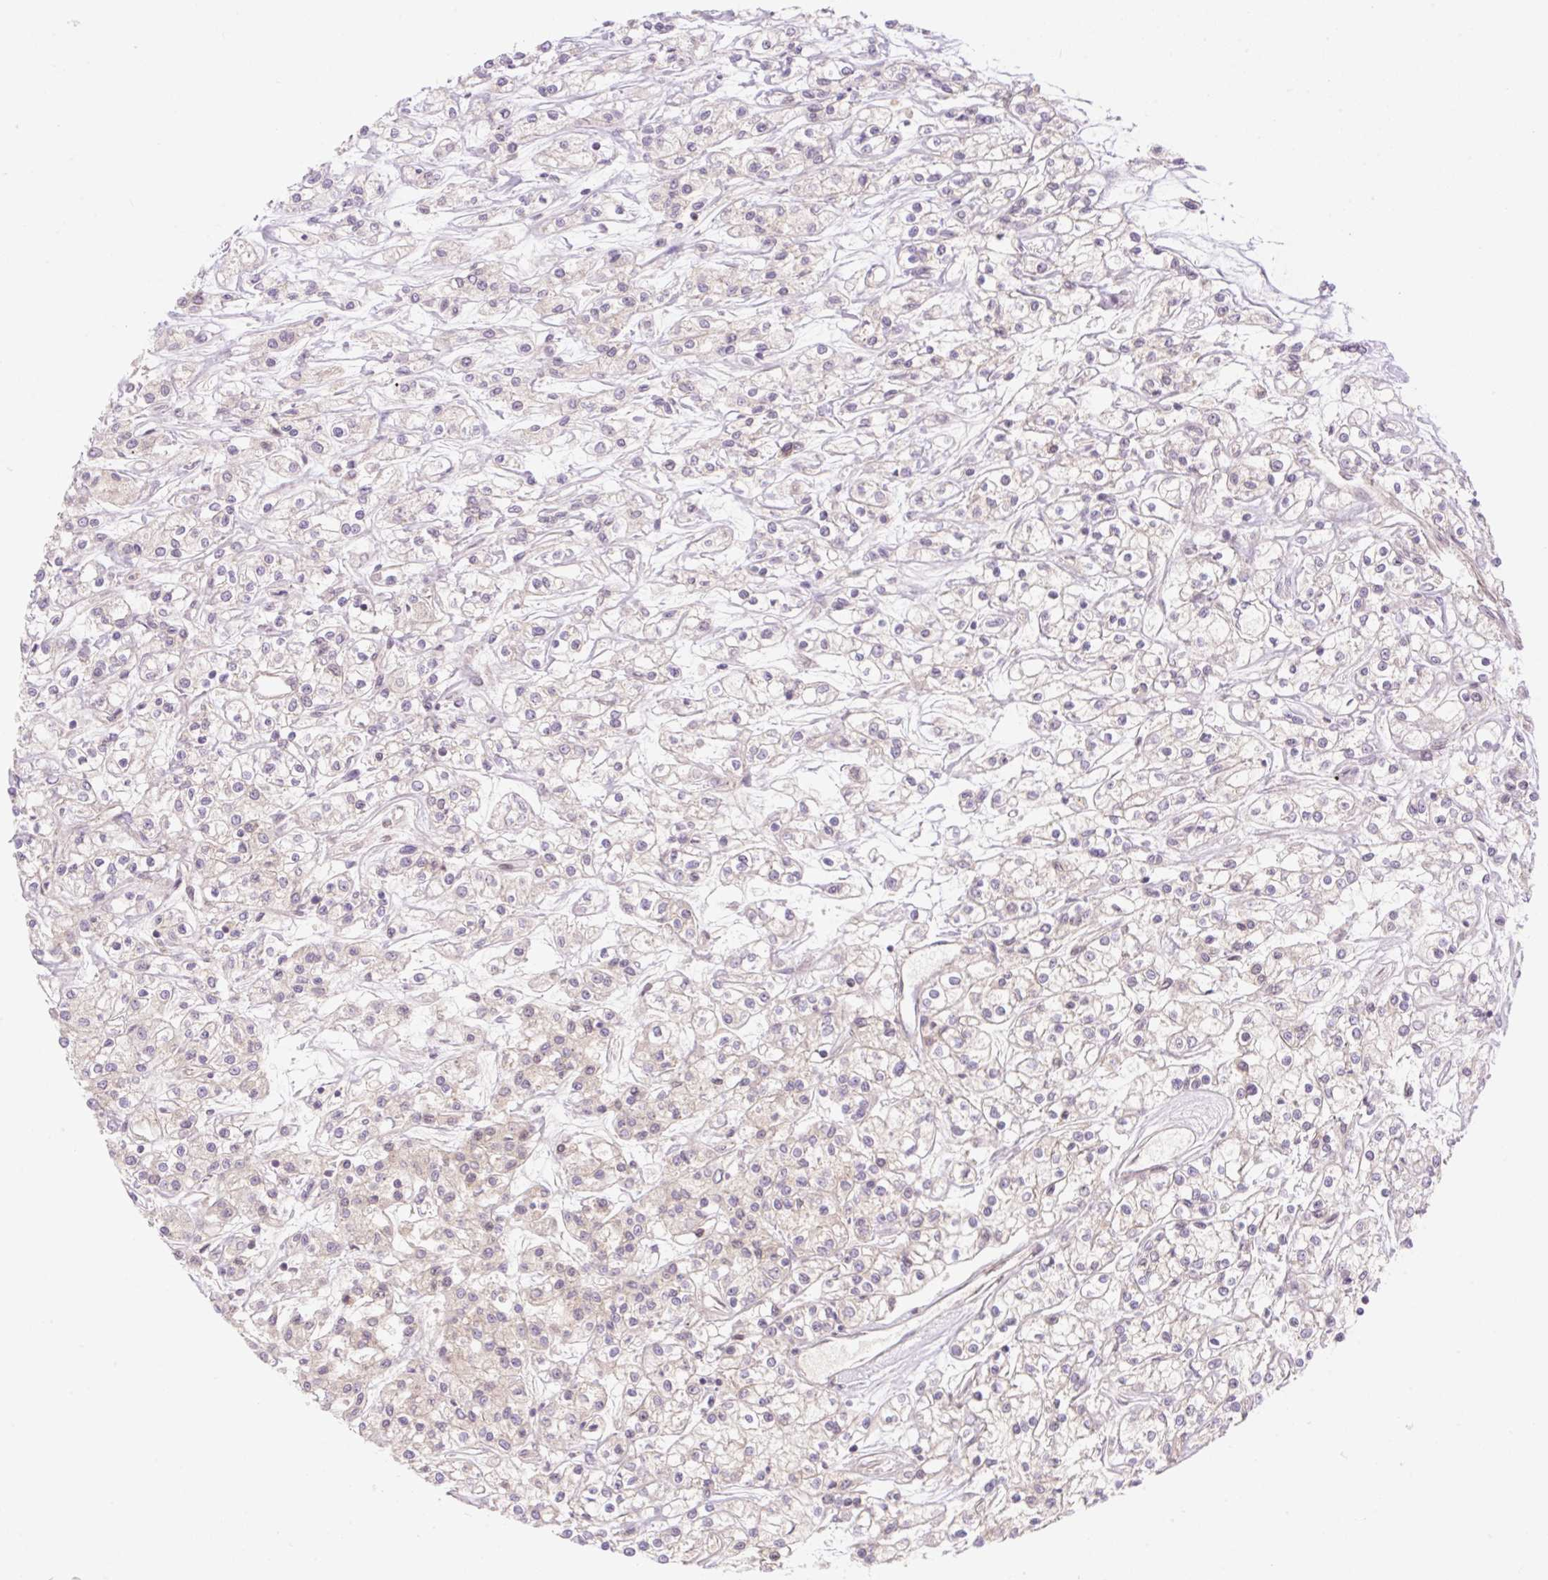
{"staining": {"intensity": "negative", "quantity": "none", "location": "none"}, "tissue": "renal cancer", "cell_type": "Tumor cells", "image_type": "cancer", "snomed": [{"axis": "morphology", "description": "Adenocarcinoma, NOS"}, {"axis": "topography", "description": "Kidney"}], "caption": "High magnification brightfield microscopy of renal cancer stained with DAB (brown) and counterstained with hematoxylin (blue): tumor cells show no significant staining.", "gene": "VPS25", "patient": {"sex": "female", "age": 59}}